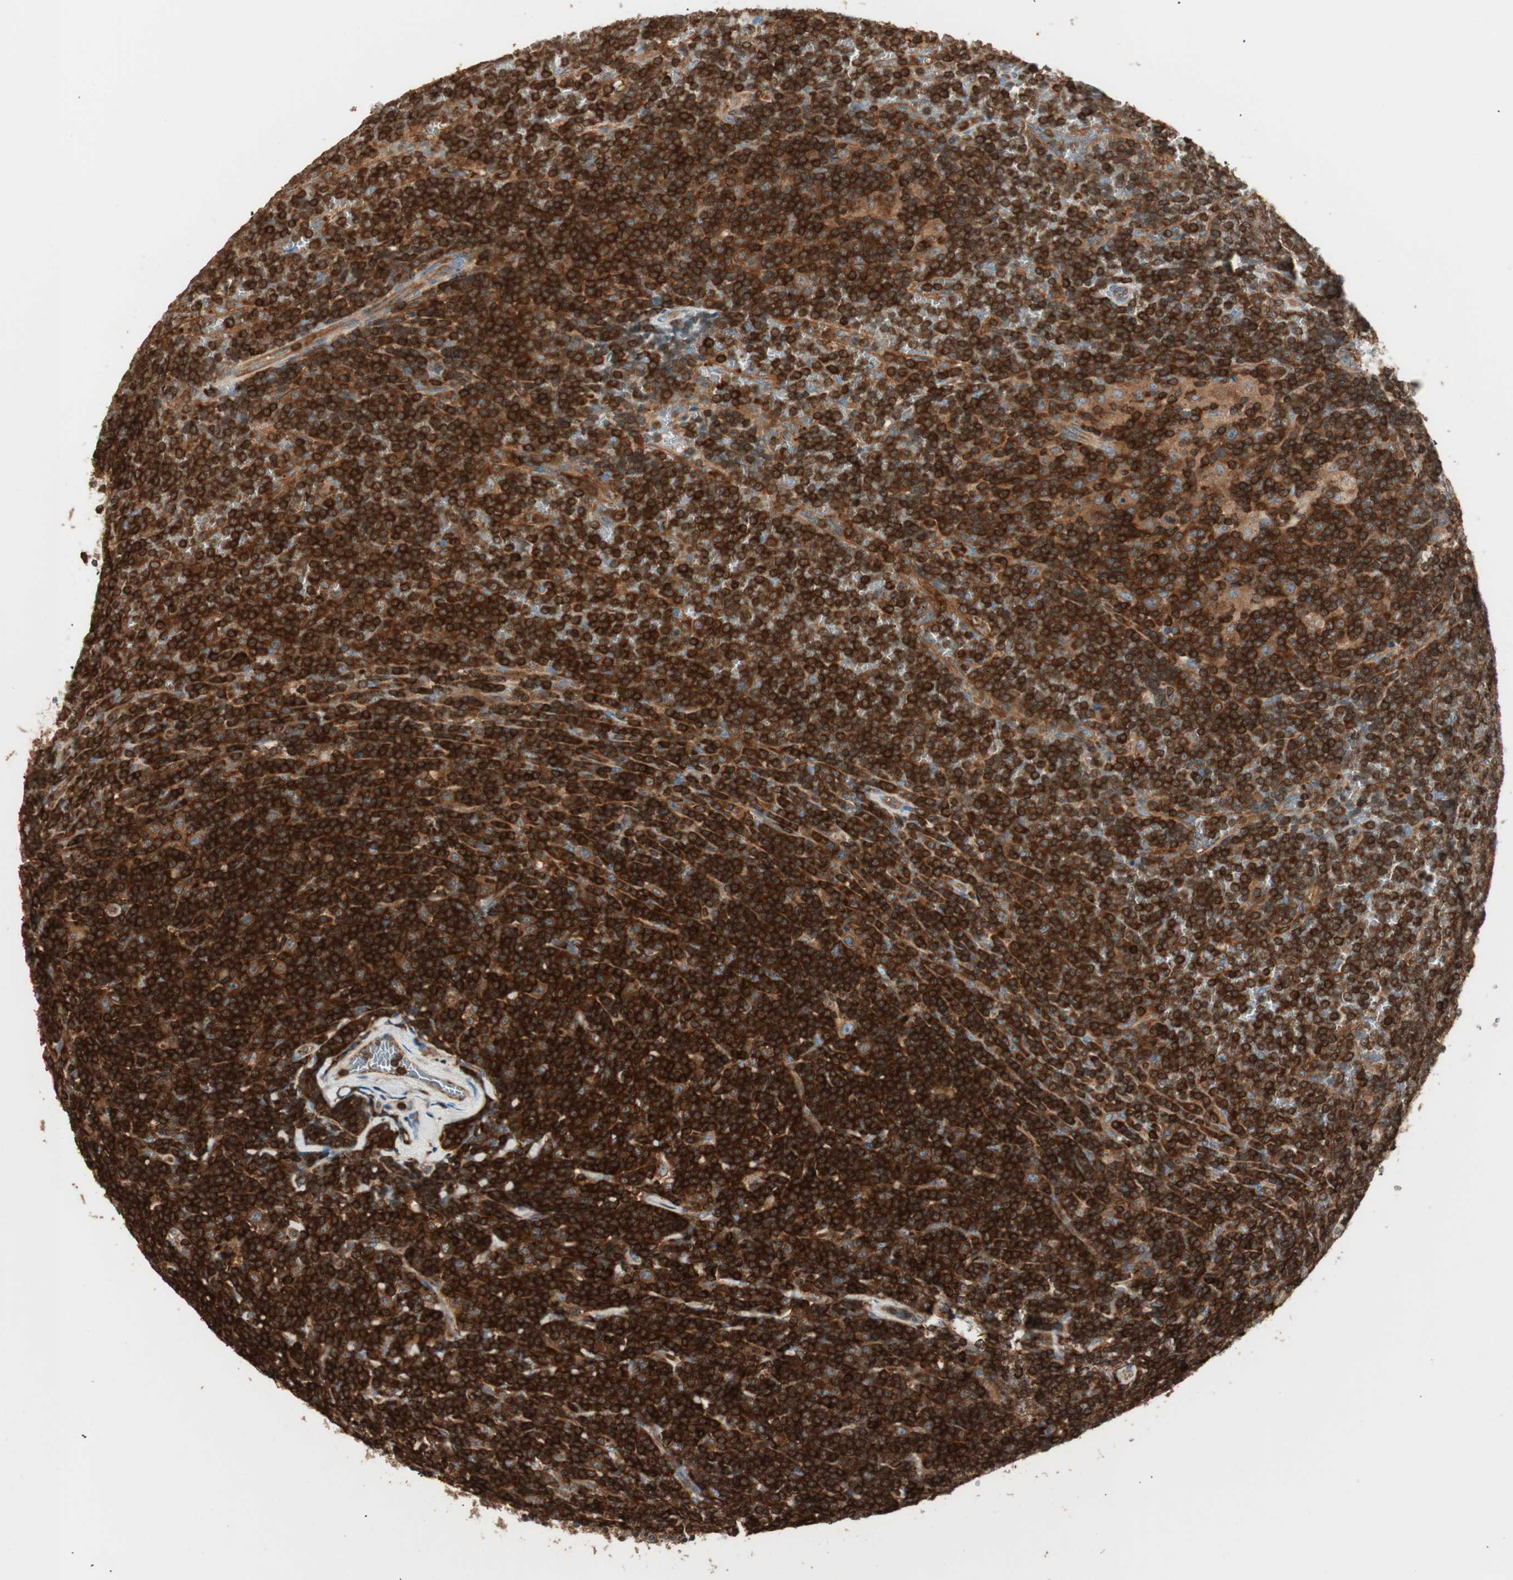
{"staining": {"intensity": "strong", "quantity": ">75%", "location": "cytoplasmic/membranous"}, "tissue": "lymphoma", "cell_type": "Tumor cells", "image_type": "cancer", "snomed": [{"axis": "morphology", "description": "Malignant lymphoma, non-Hodgkin's type, Low grade"}, {"axis": "topography", "description": "Spleen"}], "caption": "Brown immunohistochemical staining in malignant lymphoma, non-Hodgkin's type (low-grade) reveals strong cytoplasmic/membranous positivity in about >75% of tumor cells. Immunohistochemistry stains the protein in brown and the nuclei are stained blue.", "gene": "CRLF3", "patient": {"sex": "female", "age": 19}}